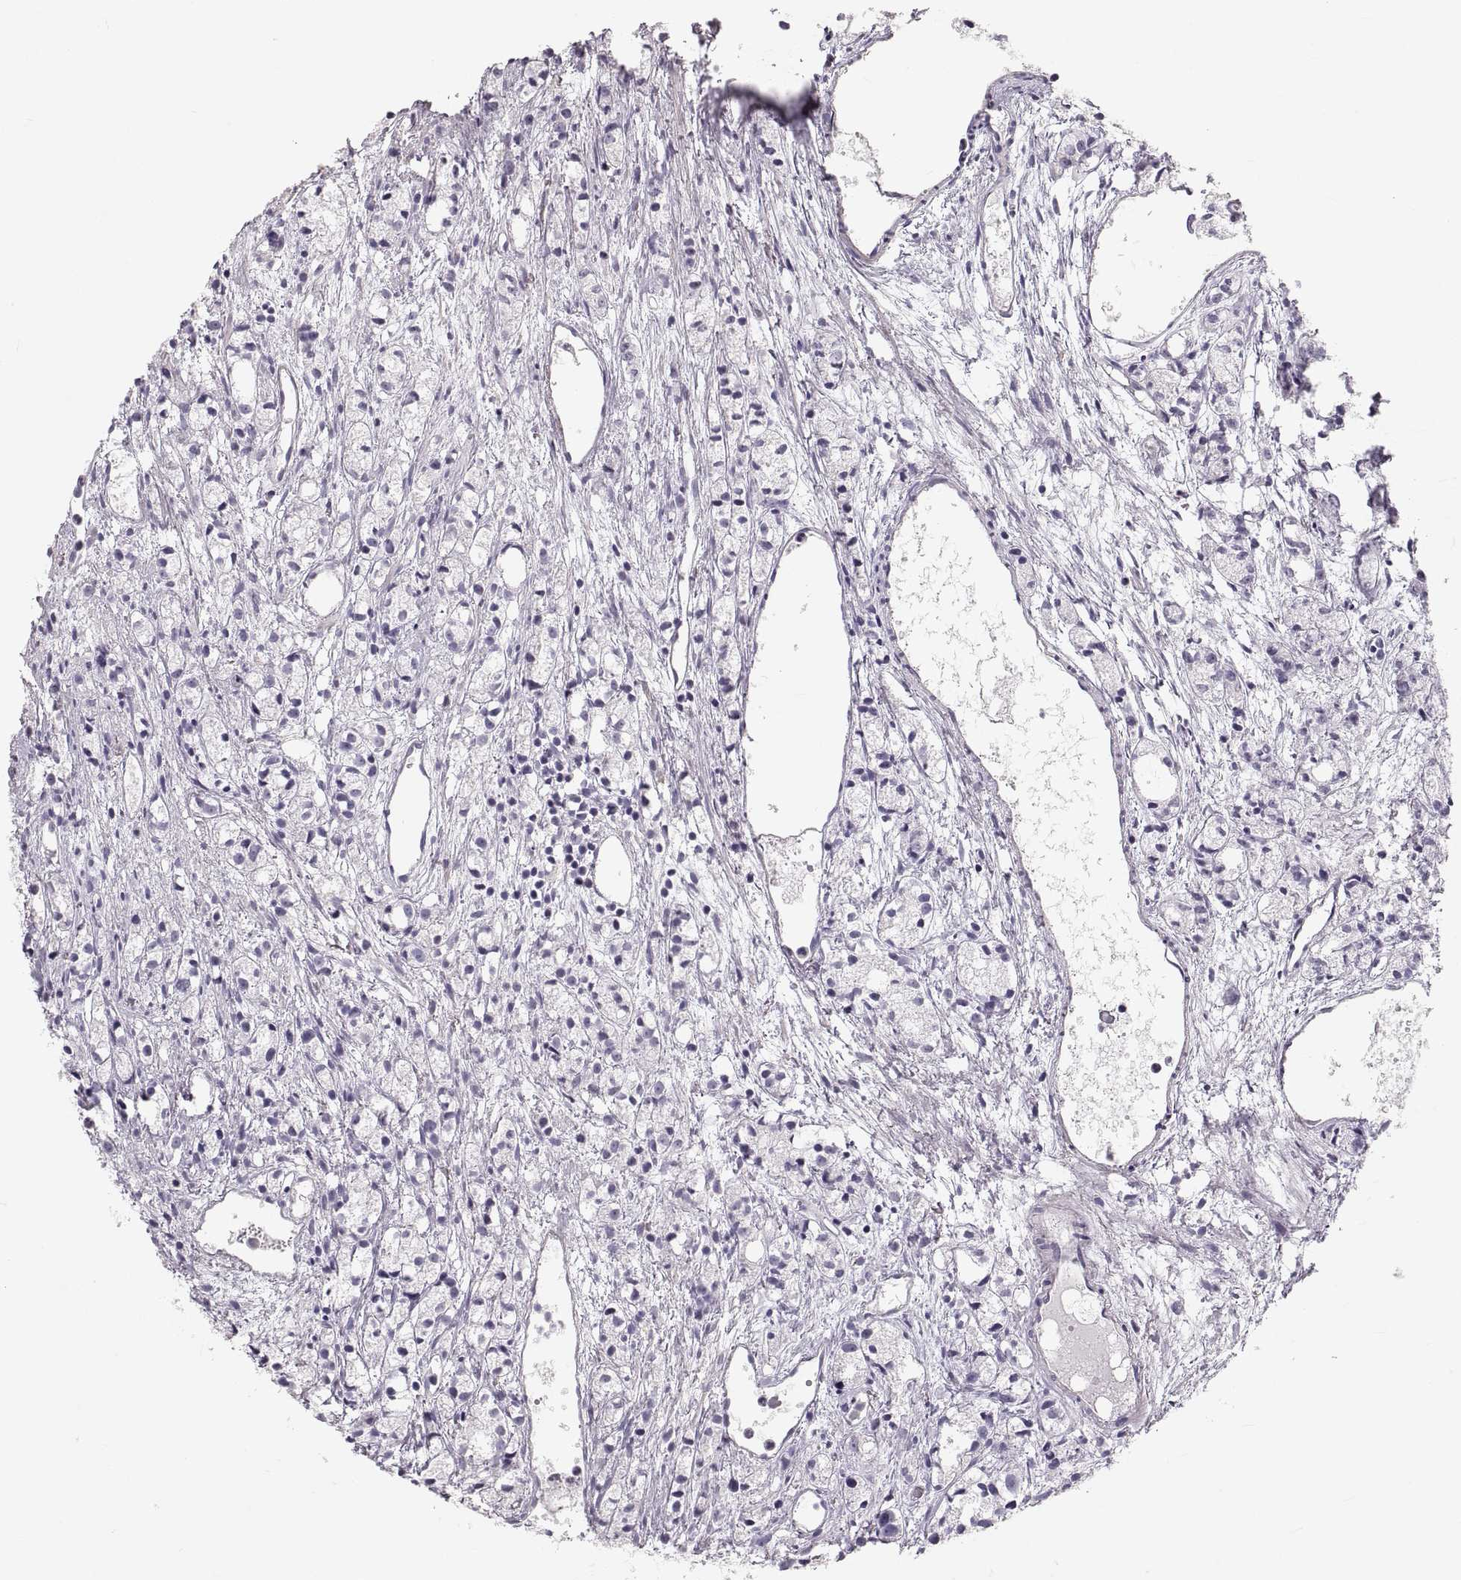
{"staining": {"intensity": "negative", "quantity": "none", "location": "none"}, "tissue": "prostate cancer", "cell_type": "Tumor cells", "image_type": "cancer", "snomed": [{"axis": "morphology", "description": "Adenocarcinoma, Medium grade"}, {"axis": "topography", "description": "Prostate"}], "caption": "Protein analysis of medium-grade adenocarcinoma (prostate) demonstrates no significant positivity in tumor cells.", "gene": "RUNDC3A", "patient": {"sex": "male", "age": 74}}